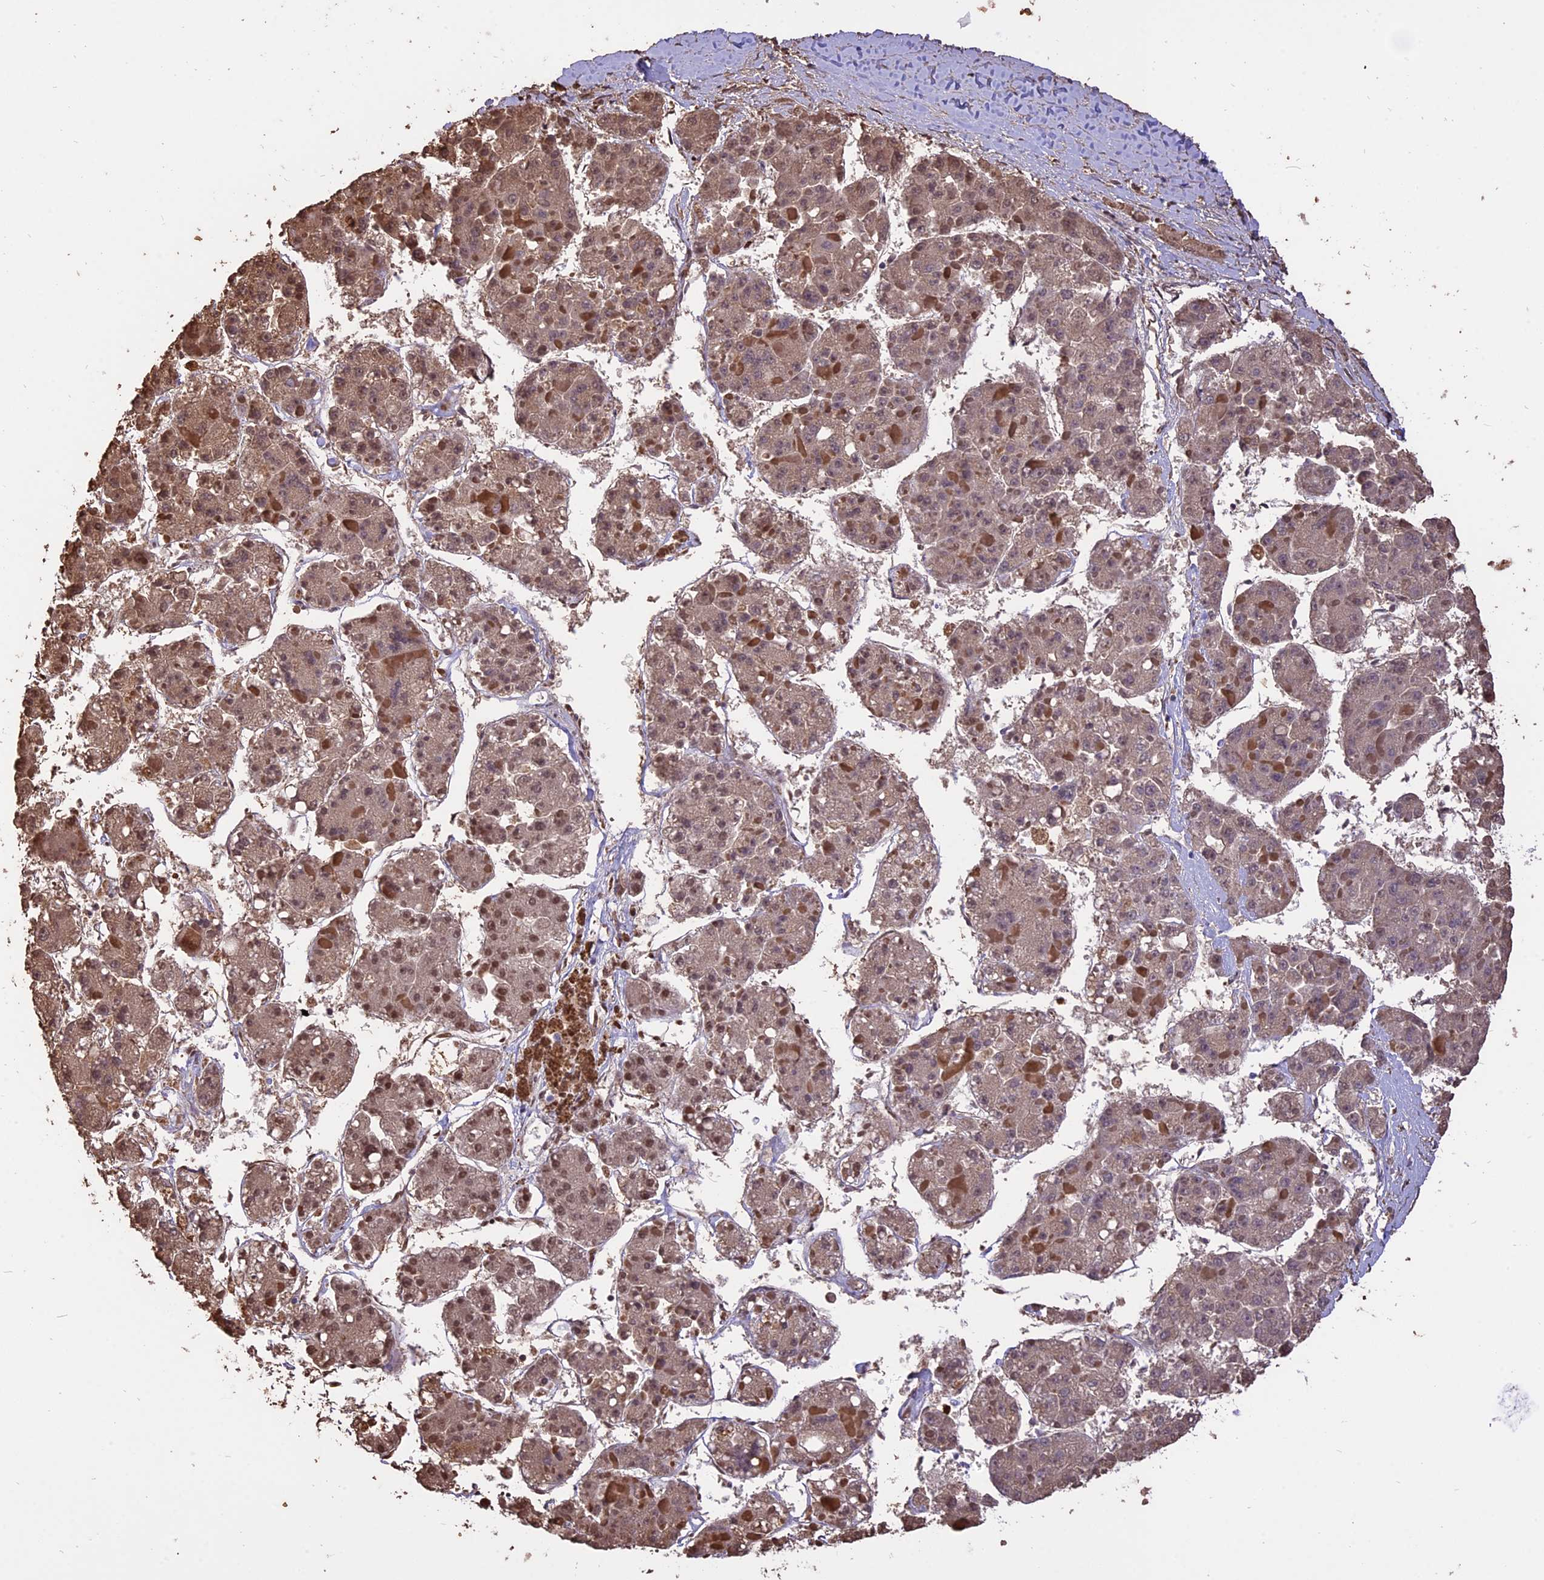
{"staining": {"intensity": "weak", "quantity": ">75%", "location": "cytoplasmic/membranous,nuclear"}, "tissue": "liver cancer", "cell_type": "Tumor cells", "image_type": "cancer", "snomed": [{"axis": "morphology", "description": "Carcinoma, Hepatocellular, NOS"}, {"axis": "topography", "description": "Liver"}], "caption": "Tumor cells show low levels of weak cytoplasmic/membranous and nuclear positivity in about >75% of cells in human hepatocellular carcinoma (liver).", "gene": "TTC4", "patient": {"sex": "female", "age": 73}}